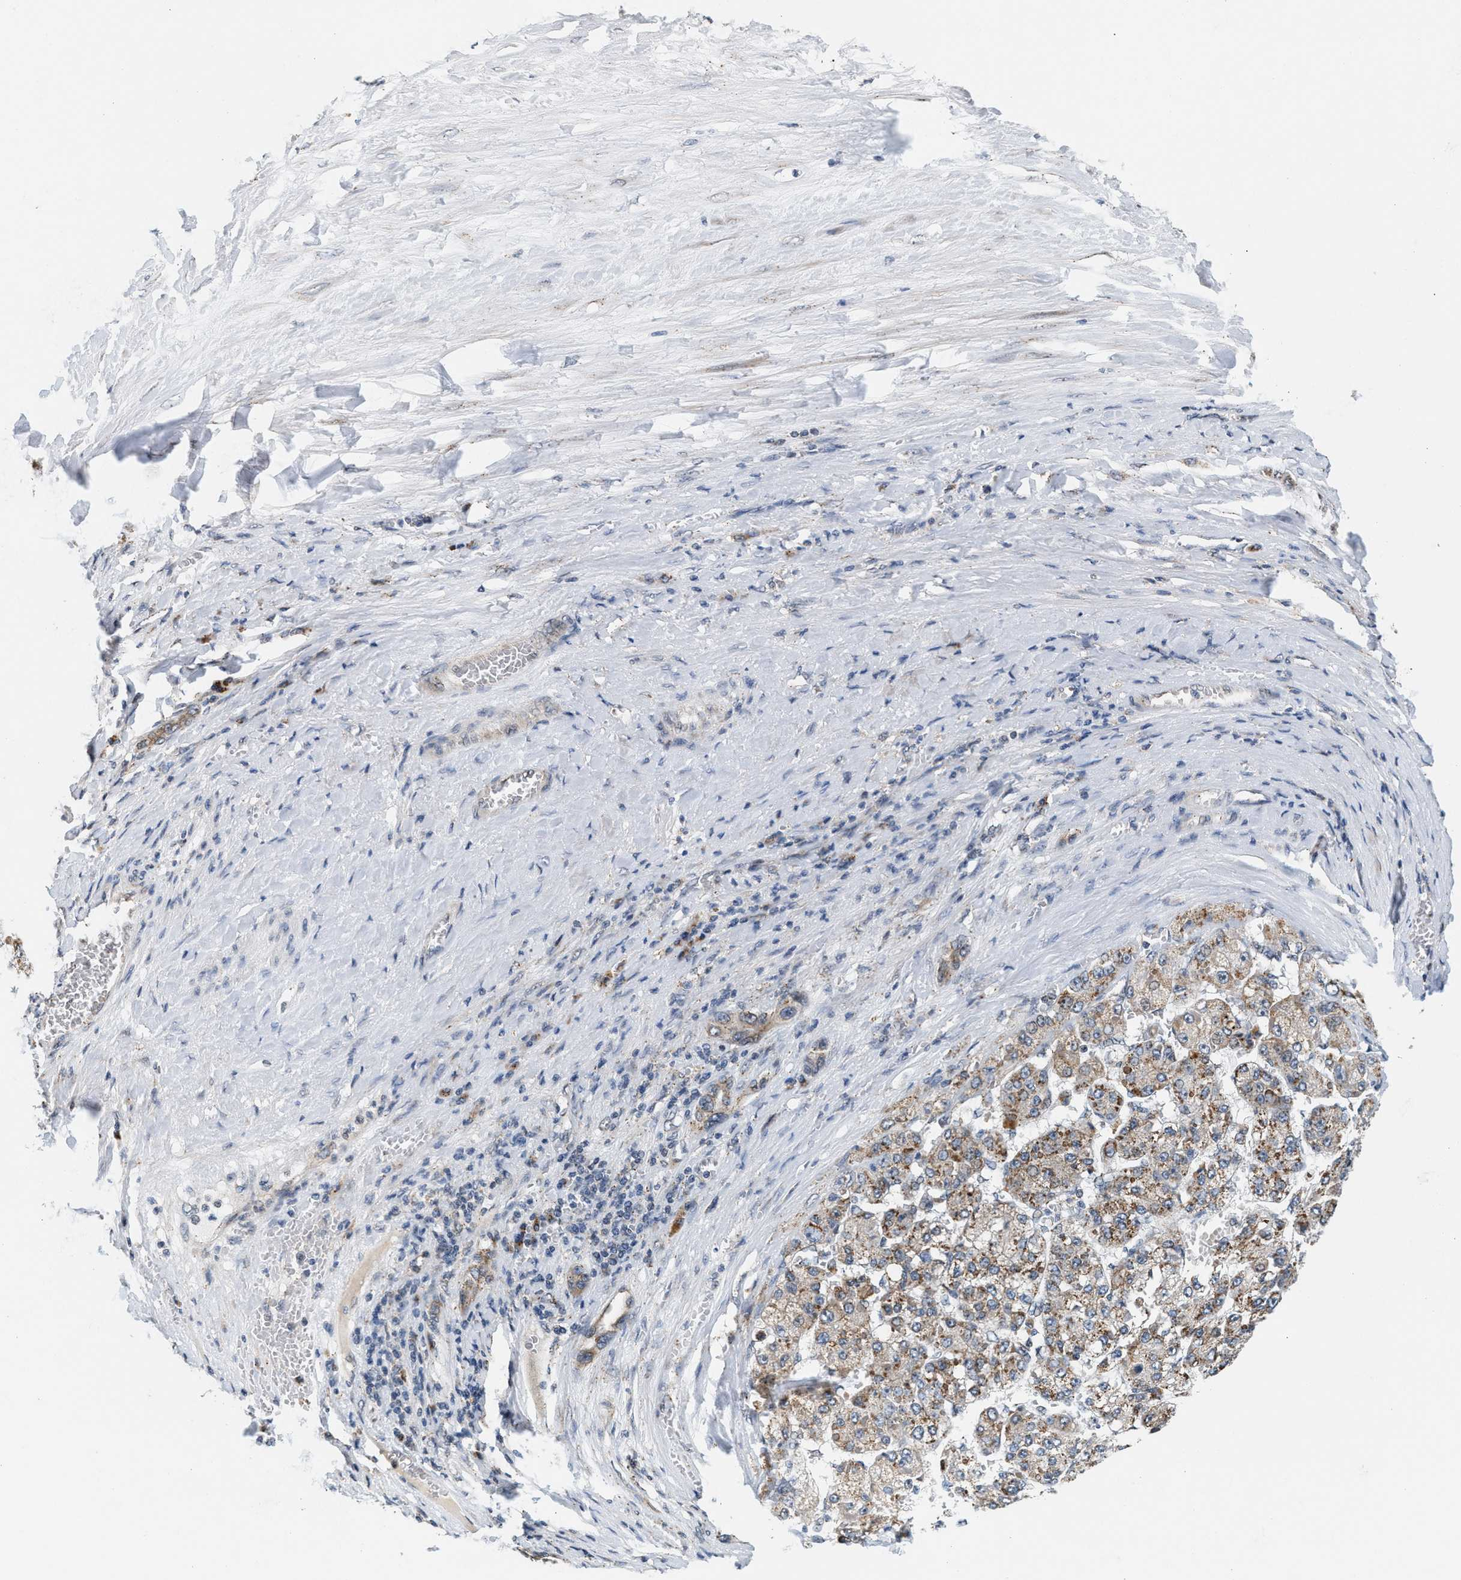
{"staining": {"intensity": "weak", "quantity": ">75%", "location": "cytoplasmic/membranous"}, "tissue": "liver cancer", "cell_type": "Tumor cells", "image_type": "cancer", "snomed": [{"axis": "morphology", "description": "Carcinoma, Hepatocellular, NOS"}, {"axis": "topography", "description": "Liver"}], "caption": "An IHC photomicrograph of tumor tissue is shown. Protein staining in brown shows weak cytoplasmic/membranous positivity in liver cancer (hepatocellular carcinoma) within tumor cells.", "gene": "KCNMB2", "patient": {"sex": "female", "age": 73}}